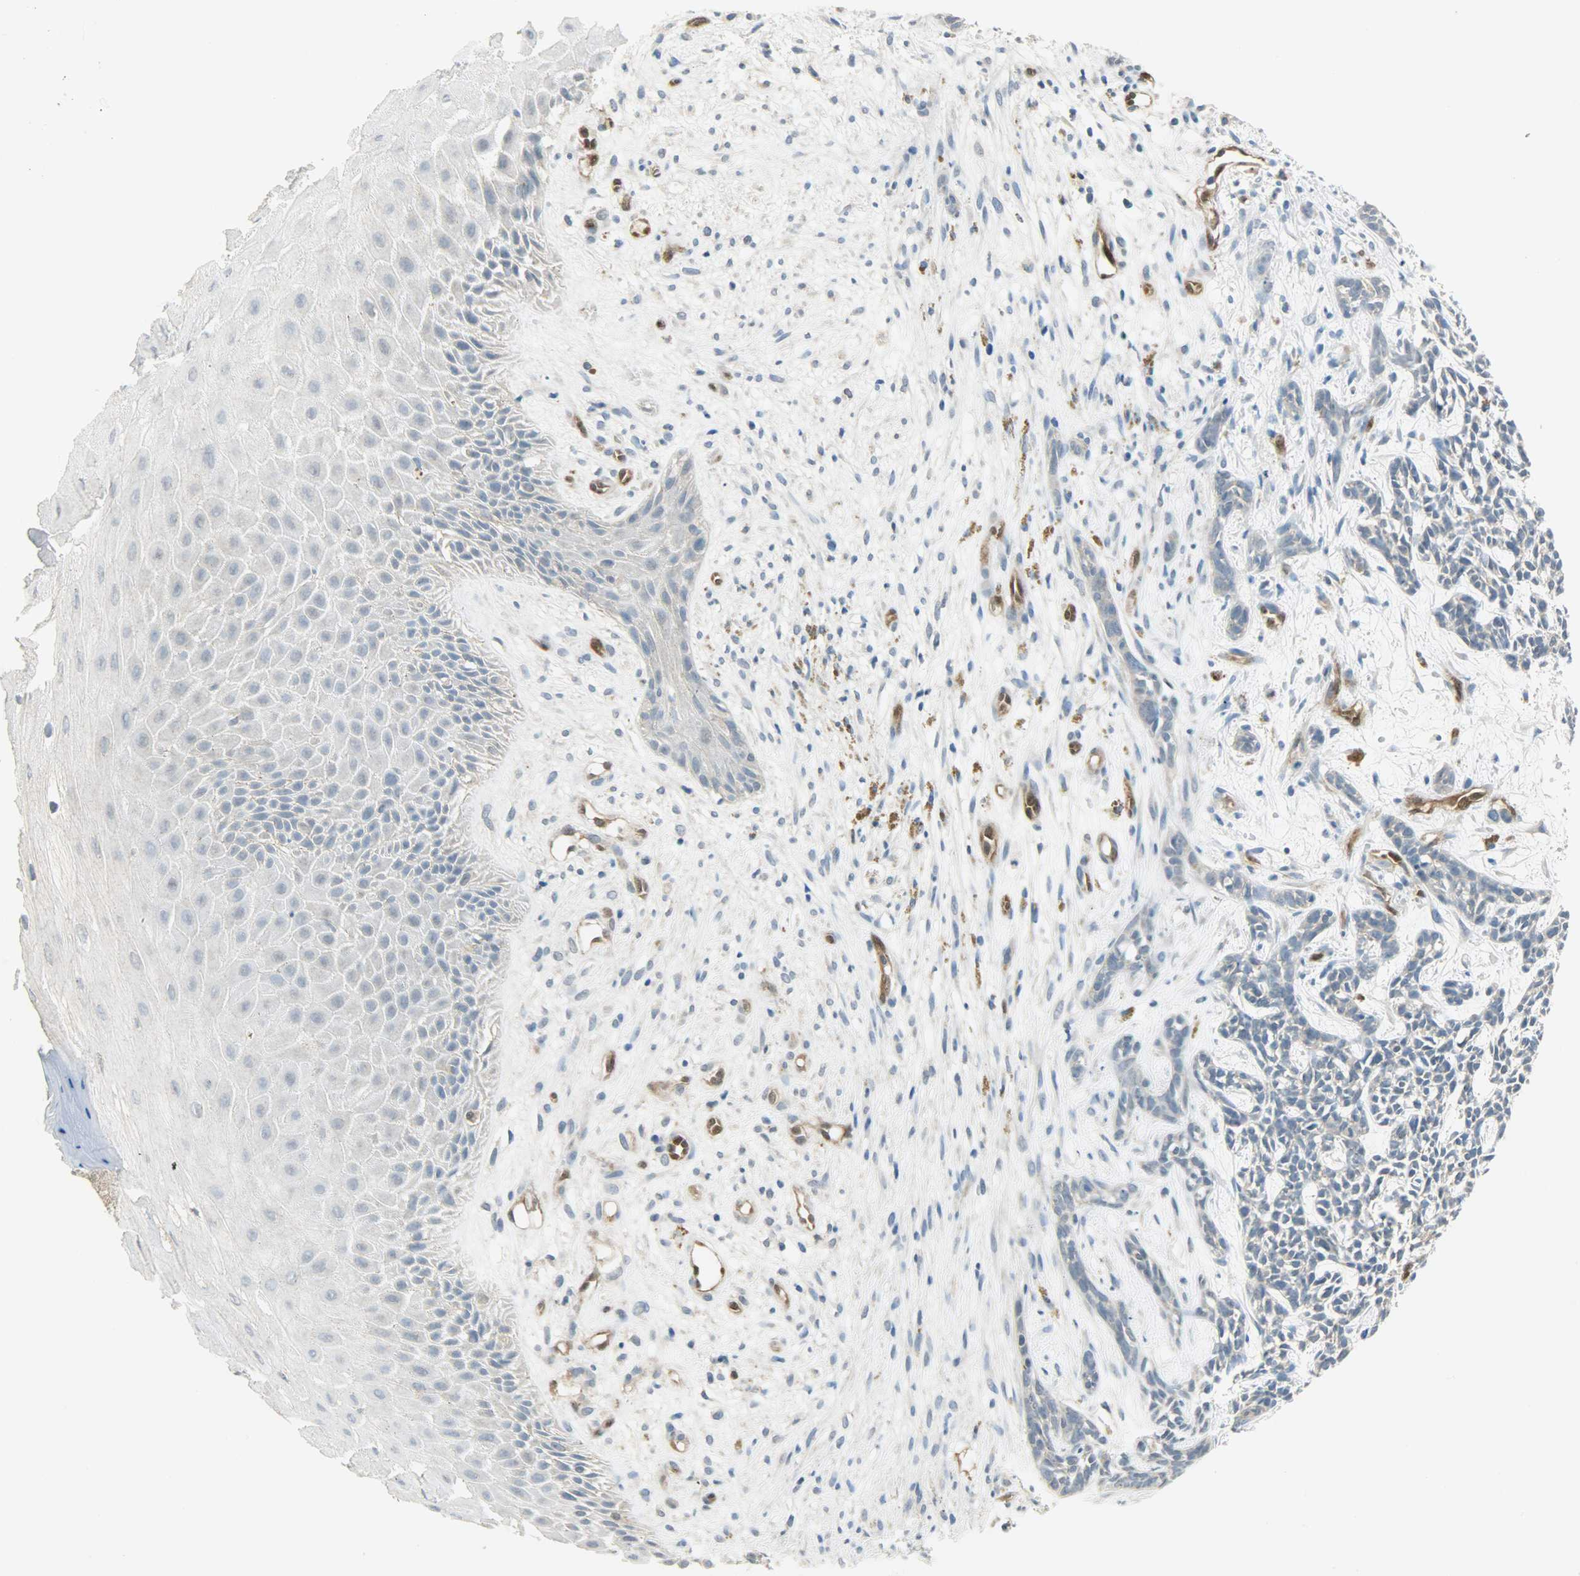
{"staining": {"intensity": "negative", "quantity": "none", "location": "none"}, "tissue": "skin cancer", "cell_type": "Tumor cells", "image_type": "cancer", "snomed": [{"axis": "morphology", "description": "Basal cell carcinoma"}, {"axis": "topography", "description": "Skin"}], "caption": "This micrograph is of skin cancer (basal cell carcinoma) stained with IHC to label a protein in brown with the nuclei are counter-stained blue. There is no positivity in tumor cells. Nuclei are stained in blue.", "gene": "FKBP1A", "patient": {"sex": "female", "age": 84}}